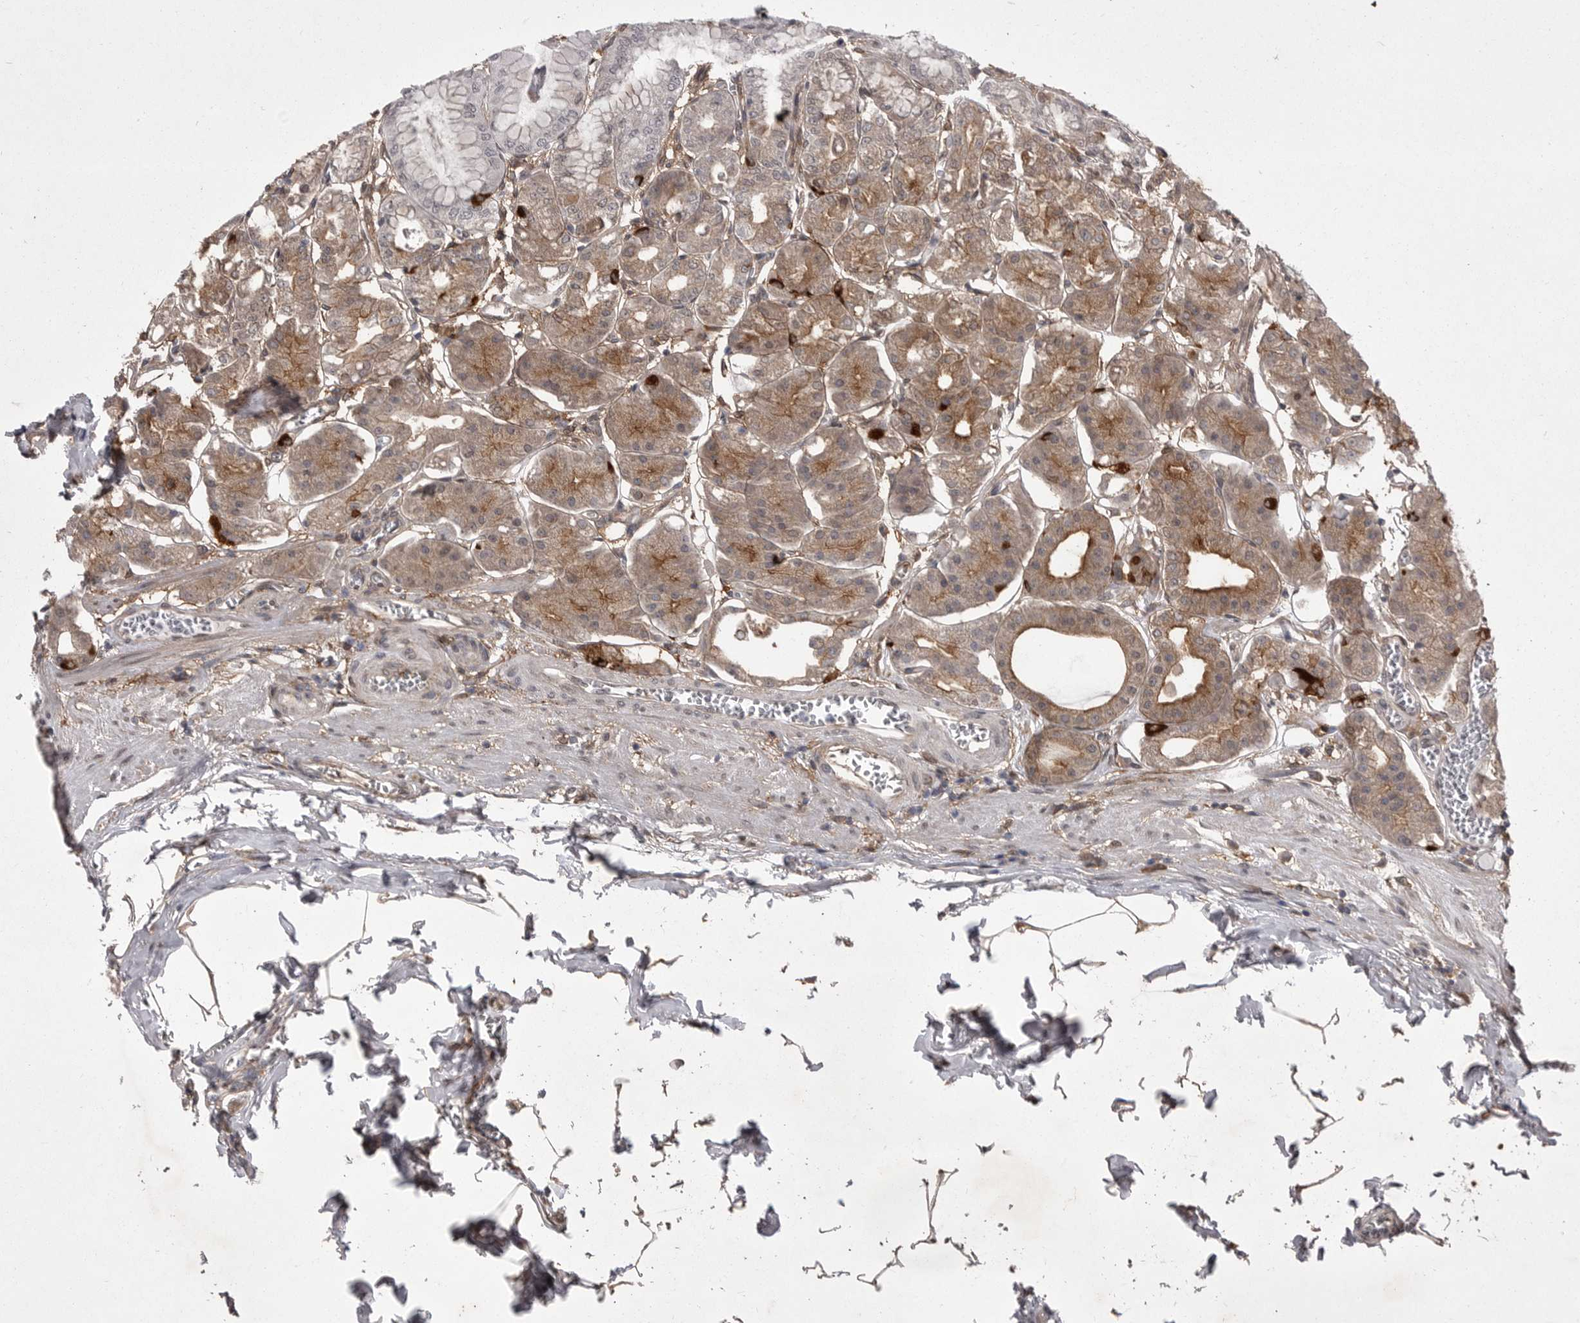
{"staining": {"intensity": "moderate", "quantity": ">75%", "location": "cytoplasmic/membranous,nuclear"}, "tissue": "stomach", "cell_type": "Glandular cells", "image_type": "normal", "snomed": [{"axis": "morphology", "description": "Normal tissue, NOS"}, {"axis": "topography", "description": "Stomach, lower"}], "caption": "Immunohistochemistry (IHC) photomicrograph of benign stomach: human stomach stained using immunohistochemistry (IHC) demonstrates medium levels of moderate protein expression localized specifically in the cytoplasmic/membranous,nuclear of glandular cells, appearing as a cytoplasmic/membranous,nuclear brown color.", "gene": "ABL1", "patient": {"sex": "male", "age": 71}}